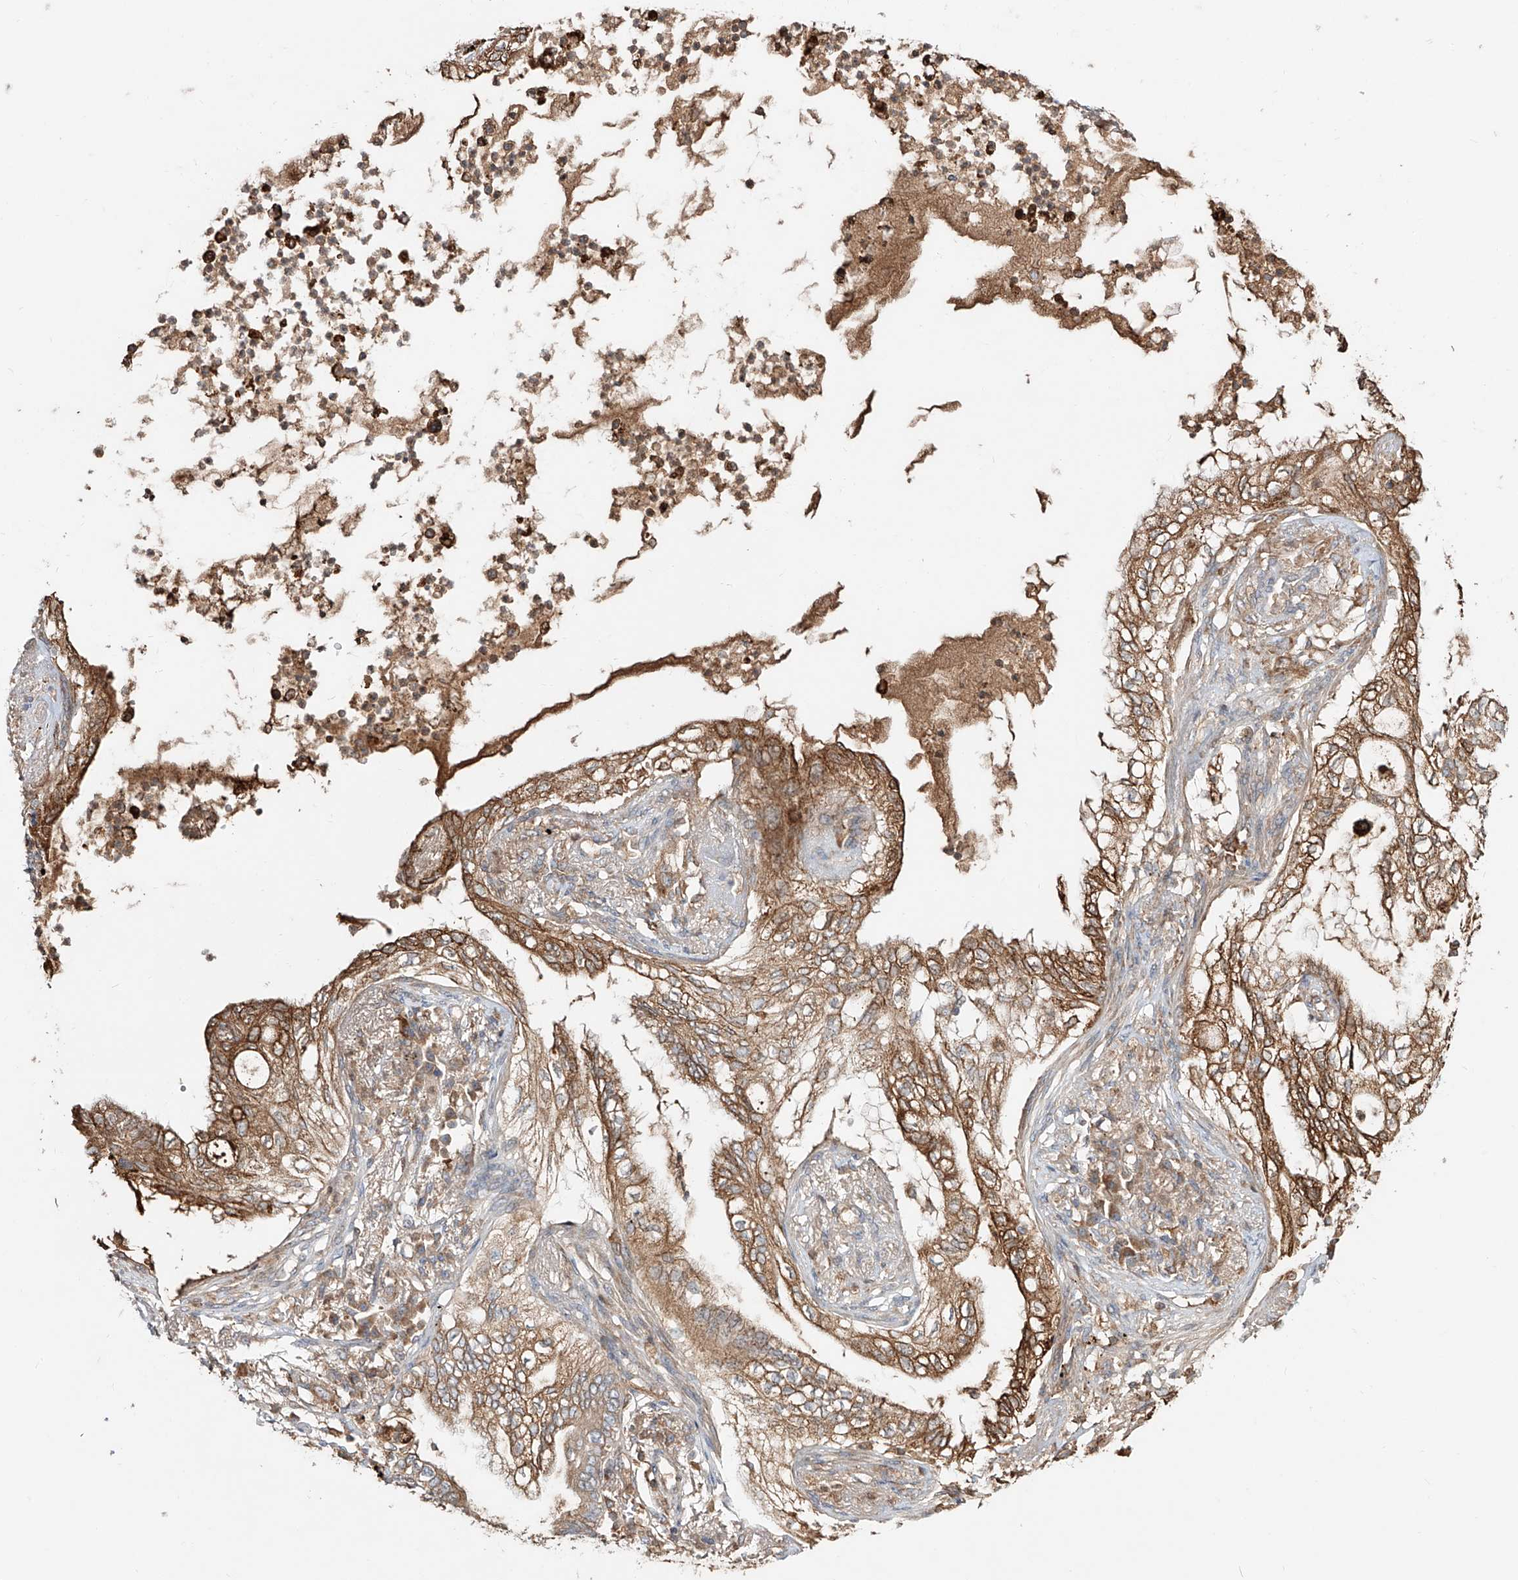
{"staining": {"intensity": "moderate", "quantity": ">75%", "location": "cytoplasmic/membranous"}, "tissue": "lung cancer", "cell_type": "Tumor cells", "image_type": "cancer", "snomed": [{"axis": "morphology", "description": "Normal tissue, NOS"}, {"axis": "morphology", "description": "Adenocarcinoma, NOS"}, {"axis": "topography", "description": "Bronchus"}, {"axis": "topography", "description": "Lung"}], "caption": "IHC of lung adenocarcinoma exhibits medium levels of moderate cytoplasmic/membranous positivity in about >75% of tumor cells.", "gene": "ERO1A", "patient": {"sex": "female", "age": 70}}